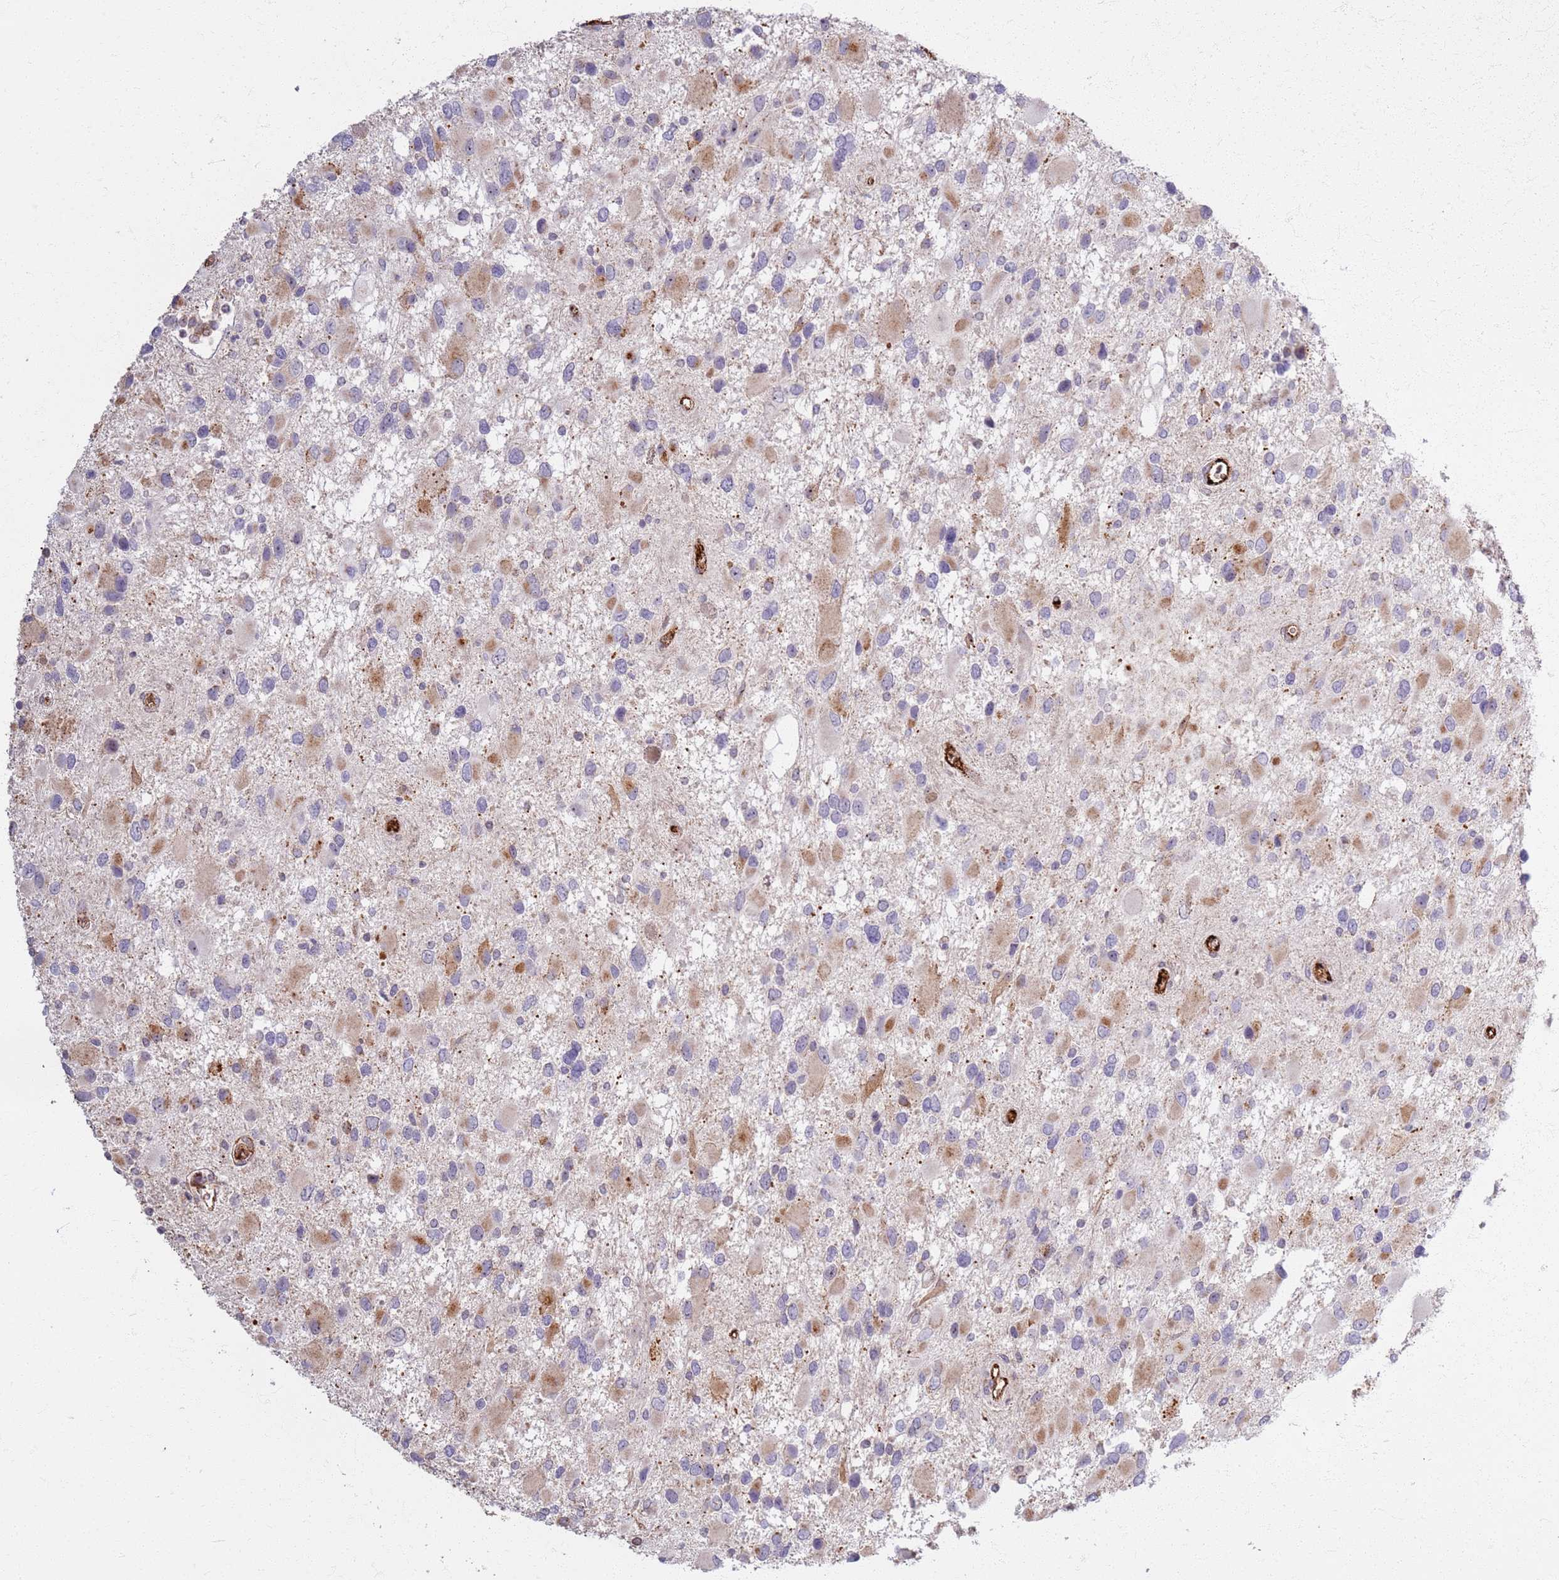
{"staining": {"intensity": "negative", "quantity": "none", "location": "none"}, "tissue": "glioma", "cell_type": "Tumor cells", "image_type": "cancer", "snomed": [{"axis": "morphology", "description": "Glioma, malignant, High grade"}, {"axis": "topography", "description": "Brain"}], "caption": "The IHC image has no significant staining in tumor cells of malignant glioma (high-grade) tissue.", "gene": "KRI1", "patient": {"sex": "male", "age": 53}}